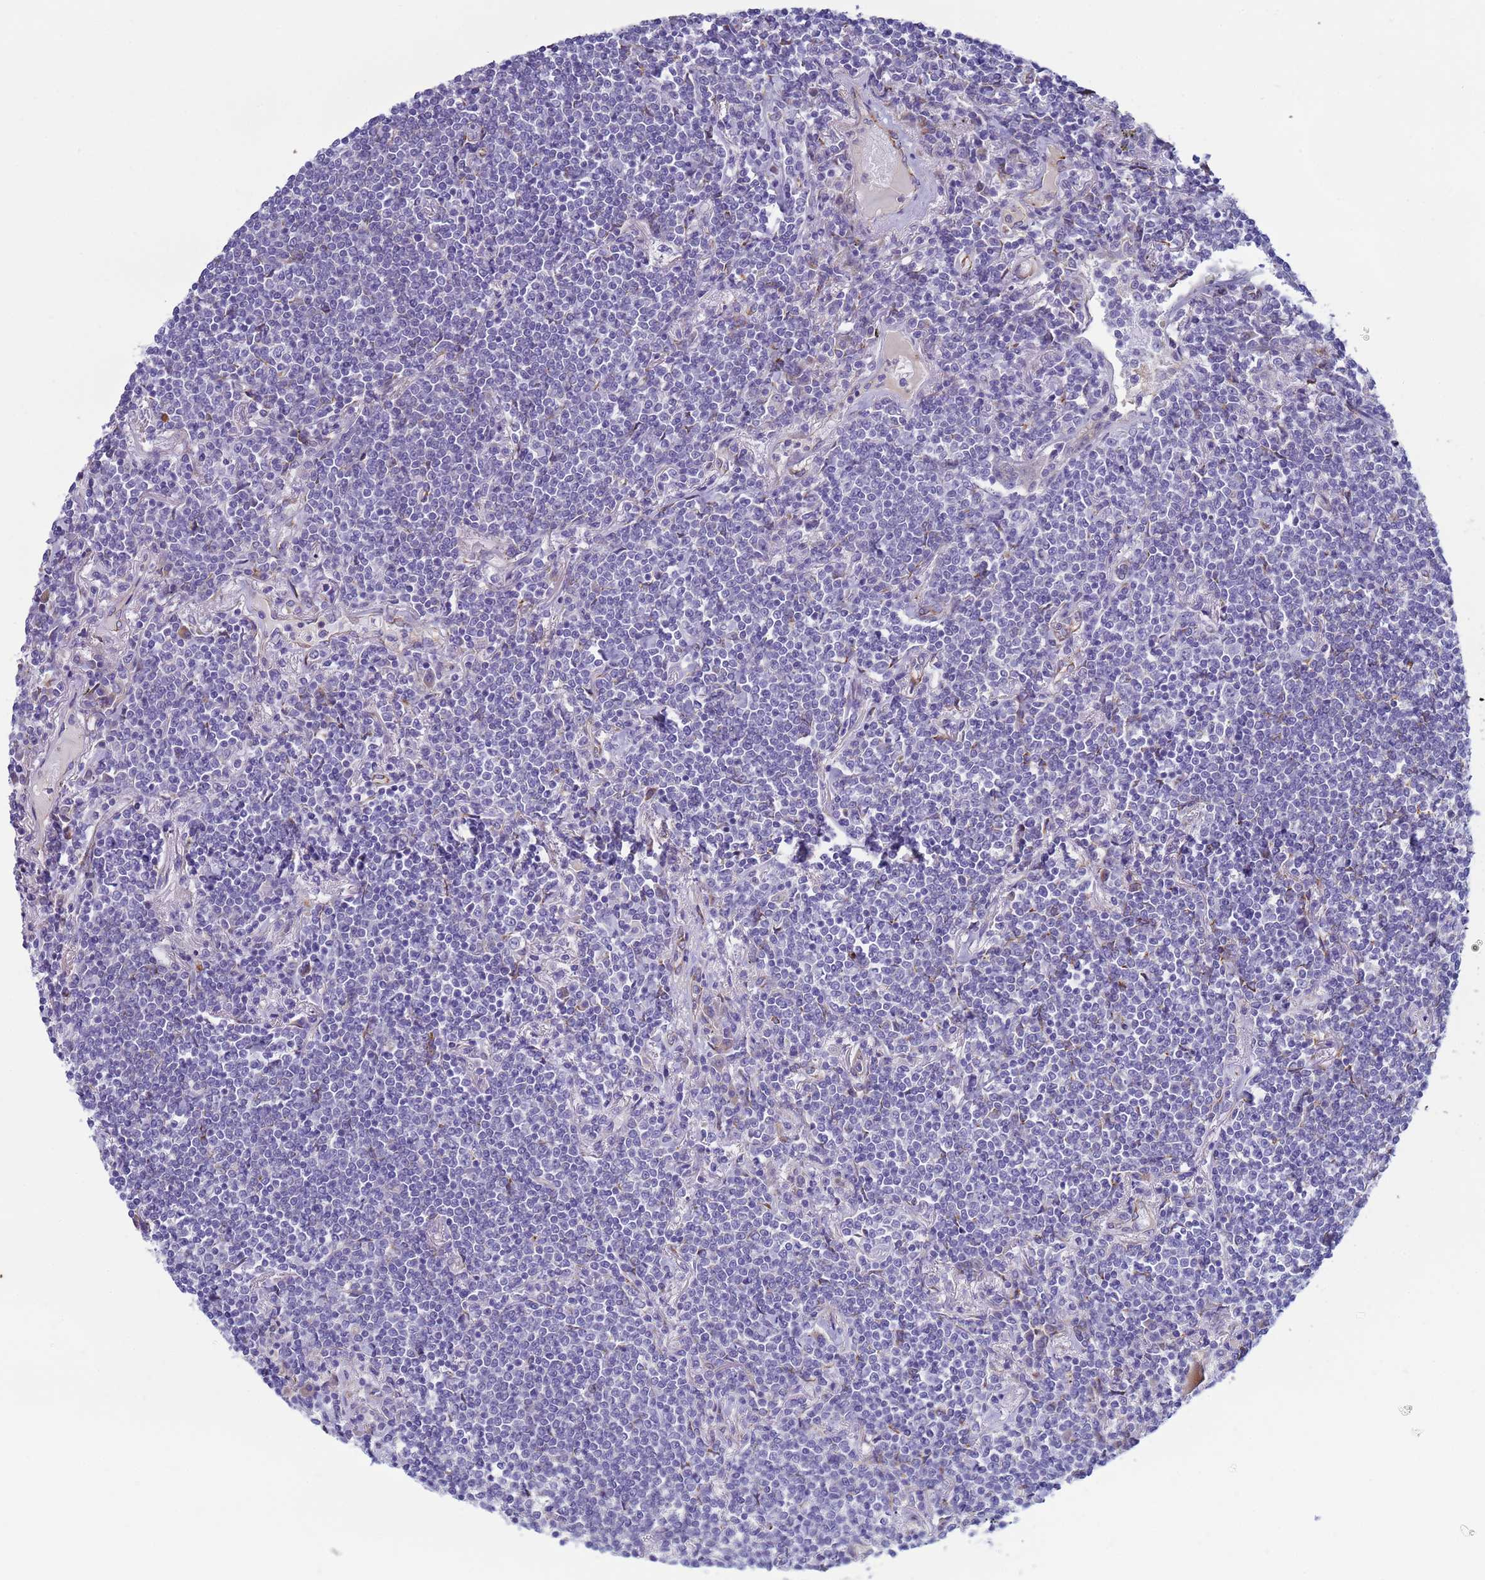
{"staining": {"intensity": "negative", "quantity": "none", "location": "none"}, "tissue": "lymphoma", "cell_type": "Tumor cells", "image_type": "cancer", "snomed": [{"axis": "morphology", "description": "Malignant lymphoma, non-Hodgkin's type, Low grade"}, {"axis": "topography", "description": "Lung"}], "caption": "The IHC photomicrograph has no significant positivity in tumor cells of lymphoma tissue.", "gene": "TRPC6", "patient": {"sex": "female", "age": 71}}